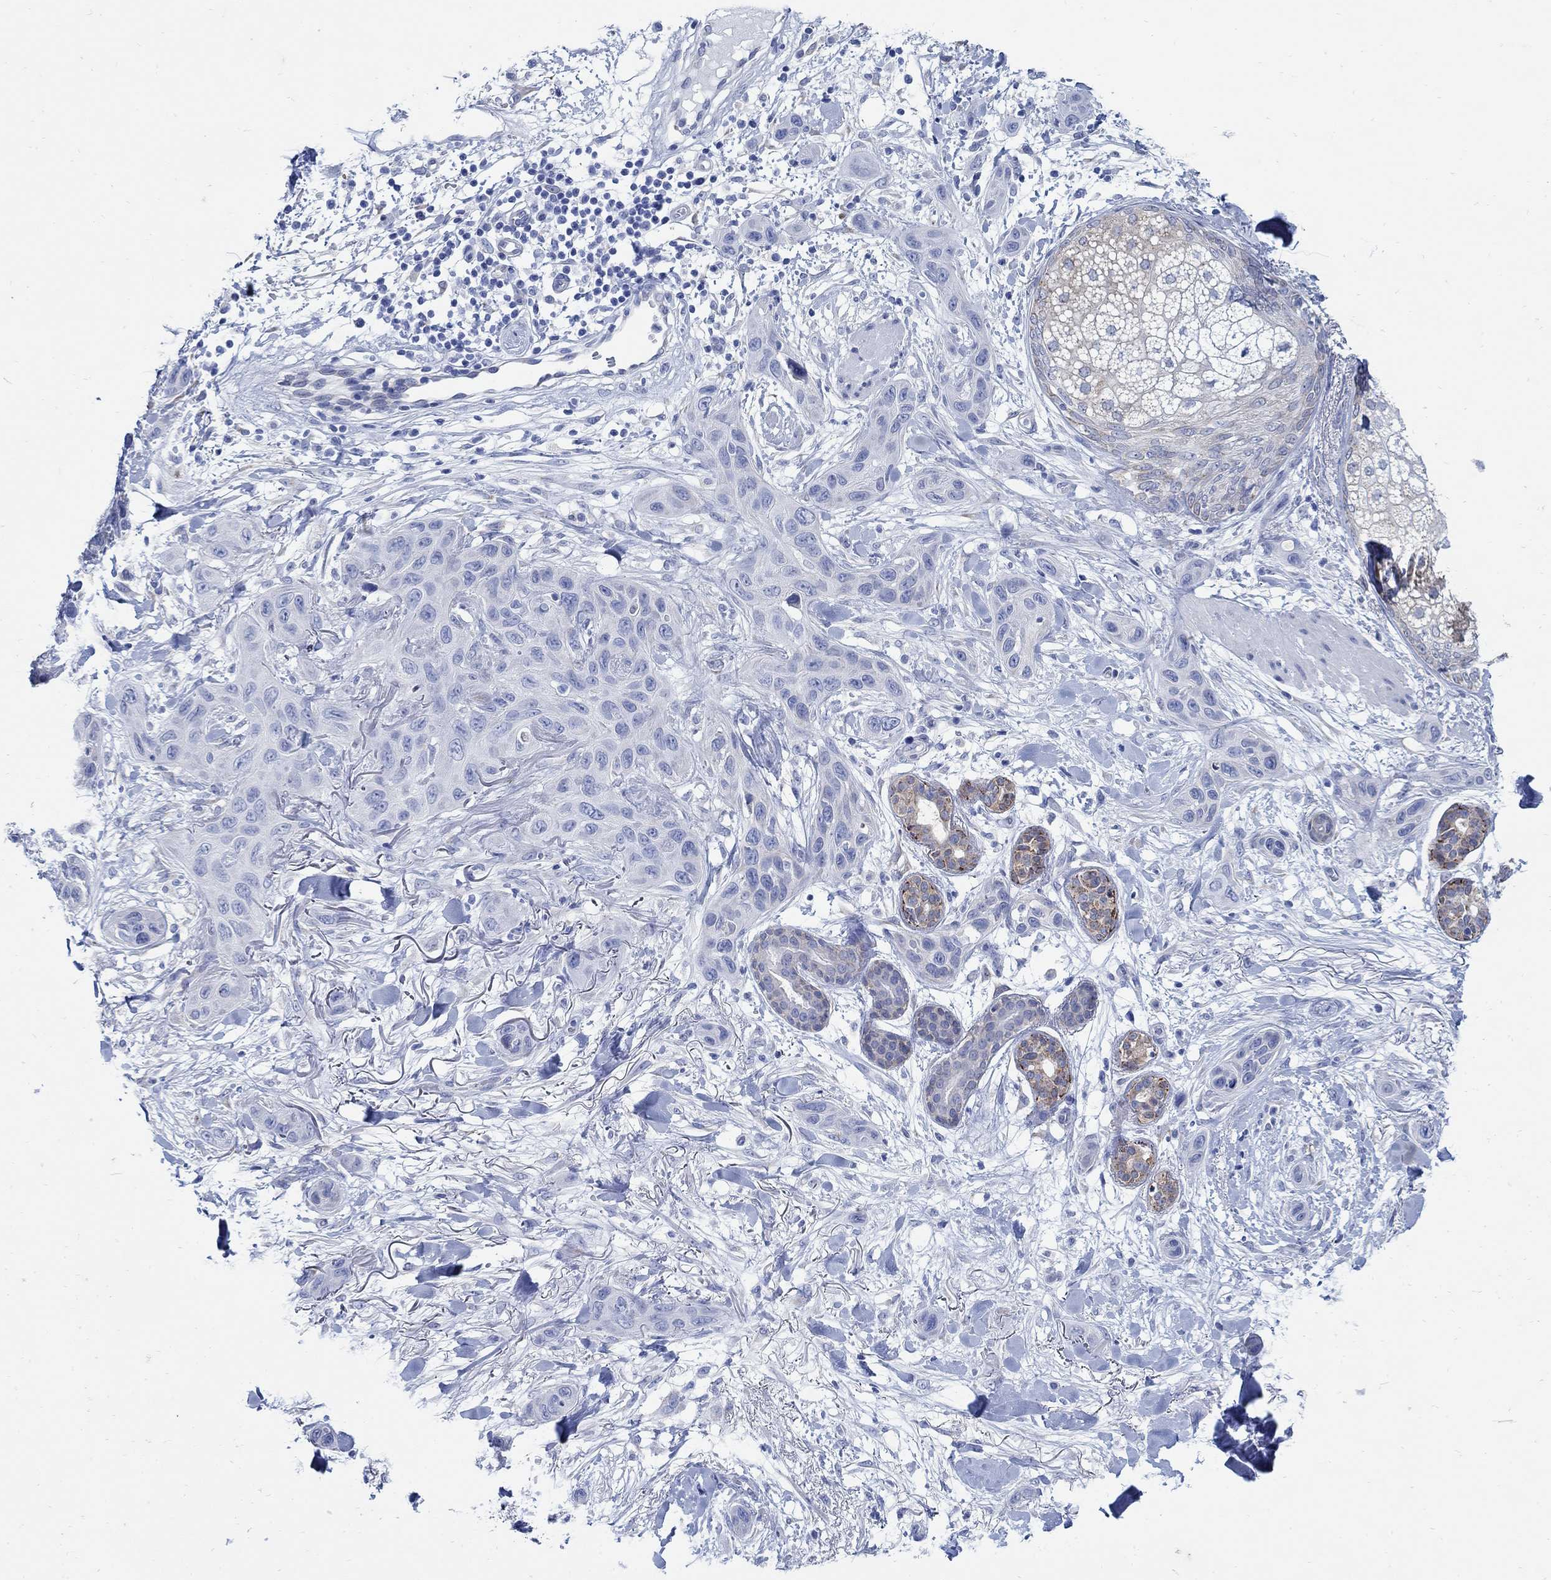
{"staining": {"intensity": "strong", "quantity": "<25%", "location": "cytoplasmic/membranous"}, "tissue": "skin cancer", "cell_type": "Tumor cells", "image_type": "cancer", "snomed": [{"axis": "morphology", "description": "Squamous cell carcinoma, NOS"}, {"axis": "topography", "description": "Skin"}], "caption": "High-magnification brightfield microscopy of squamous cell carcinoma (skin) stained with DAB (3,3'-diaminobenzidine) (brown) and counterstained with hematoxylin (blue). tumor cells exhibit strong cytoplasmic/membranous expression is appreciated in about<25% of cells.", "gene": "ZDHHC14", "patient": {"sex": "male", "age": 78}}